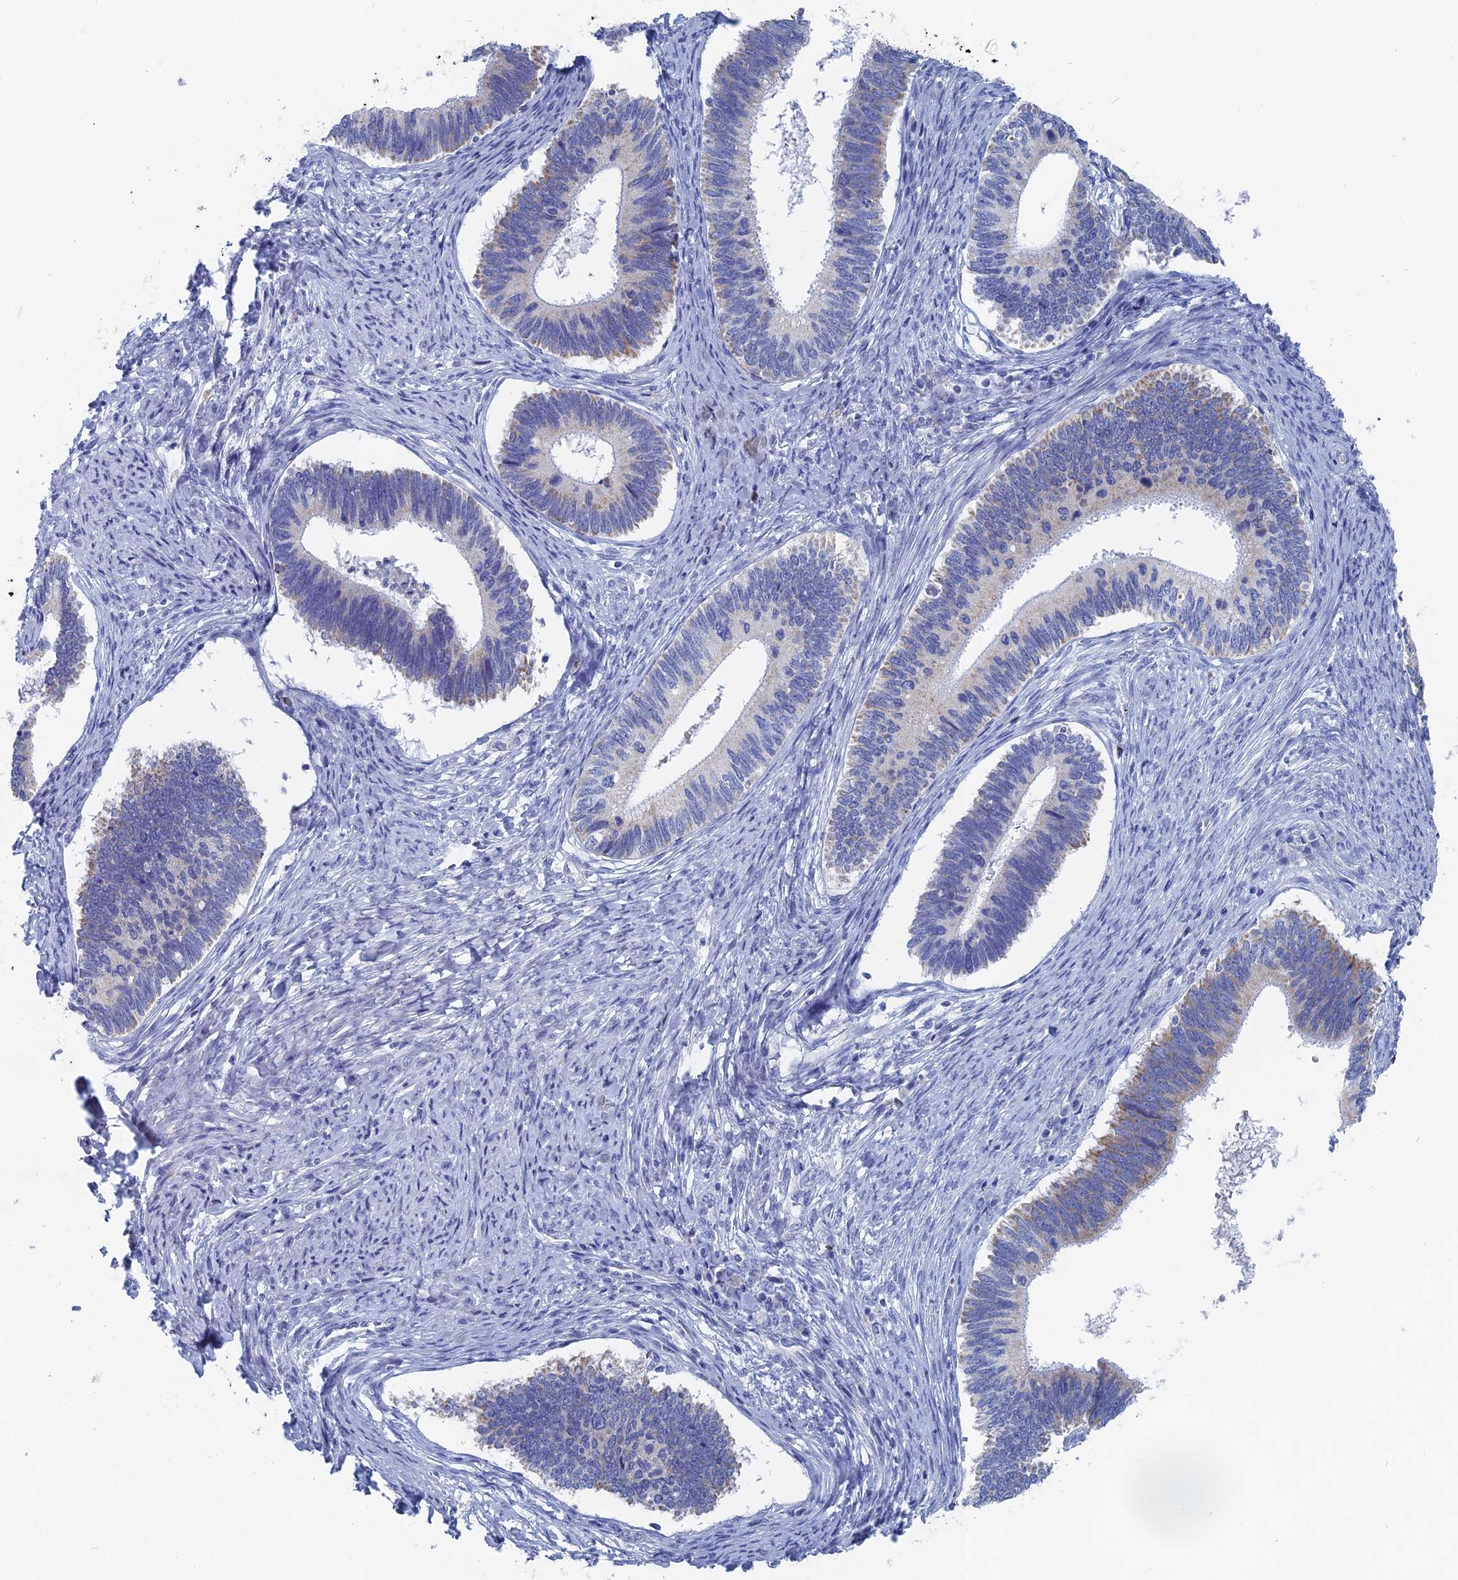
{"staining": {"intensity": "weak", "quantity": "<25%", "location": "cytoplasmic/membranous"}, "tissue": "cervical cancer", "cell_type": "Tumor cells", "image_type": "cancer", "snomed": [{"axis": "morphology", "description": "Adenocarcinoma, NOS"}, {"axis": "topography", "description": "Cervix"}], "caption": "This histopathology image is of cervical cancer (adenocarcinoma) stained with immunohistochemistry to label a protein in brown with the nuclei are counter-stained blue. There is no staining in tumor cells.", "gene": "HIGD1A", "patient": {"sex": "female", "age": 42}}